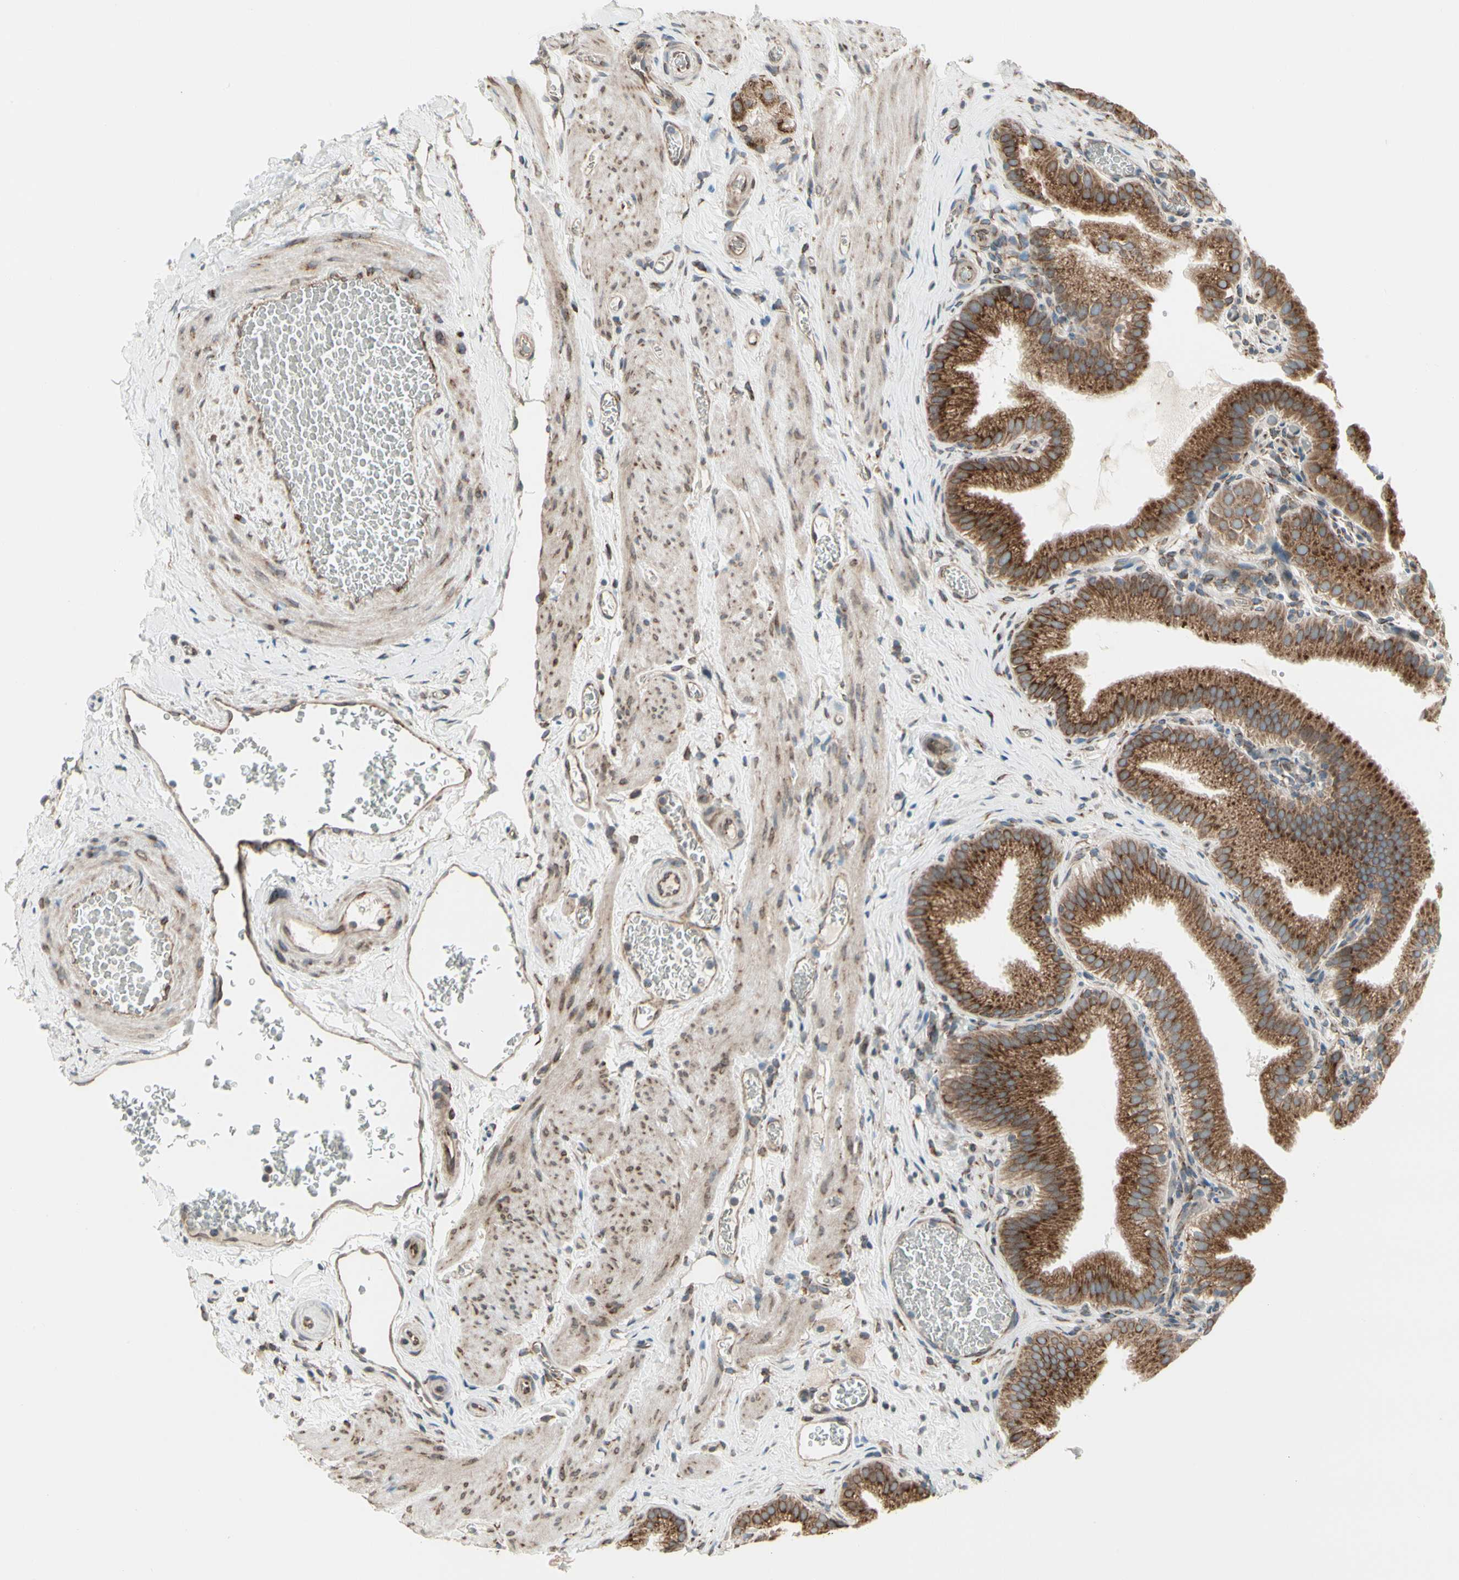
{"staining": {"intensity": "strong", "quantity": ">75%", "location": "cytoplasmic/membranous"}, "tissue": "gallbladder", "cell_type": "Glandular cells", "image_type": "normal", "snomed": [{"axis": "morphology", "description": "Normal tissue, NOS"}, {"axis": "topography", "description": "Gallbladder"}], "caption": "DAB immunohistochemical staining of unremarkable gallbladder demonstrates strong cytoplasmic/membranous protein staining in approximately >75% of glandular cells.", "gene": "FNDC3A", "patient": {"sex": "male", "age": 54}}